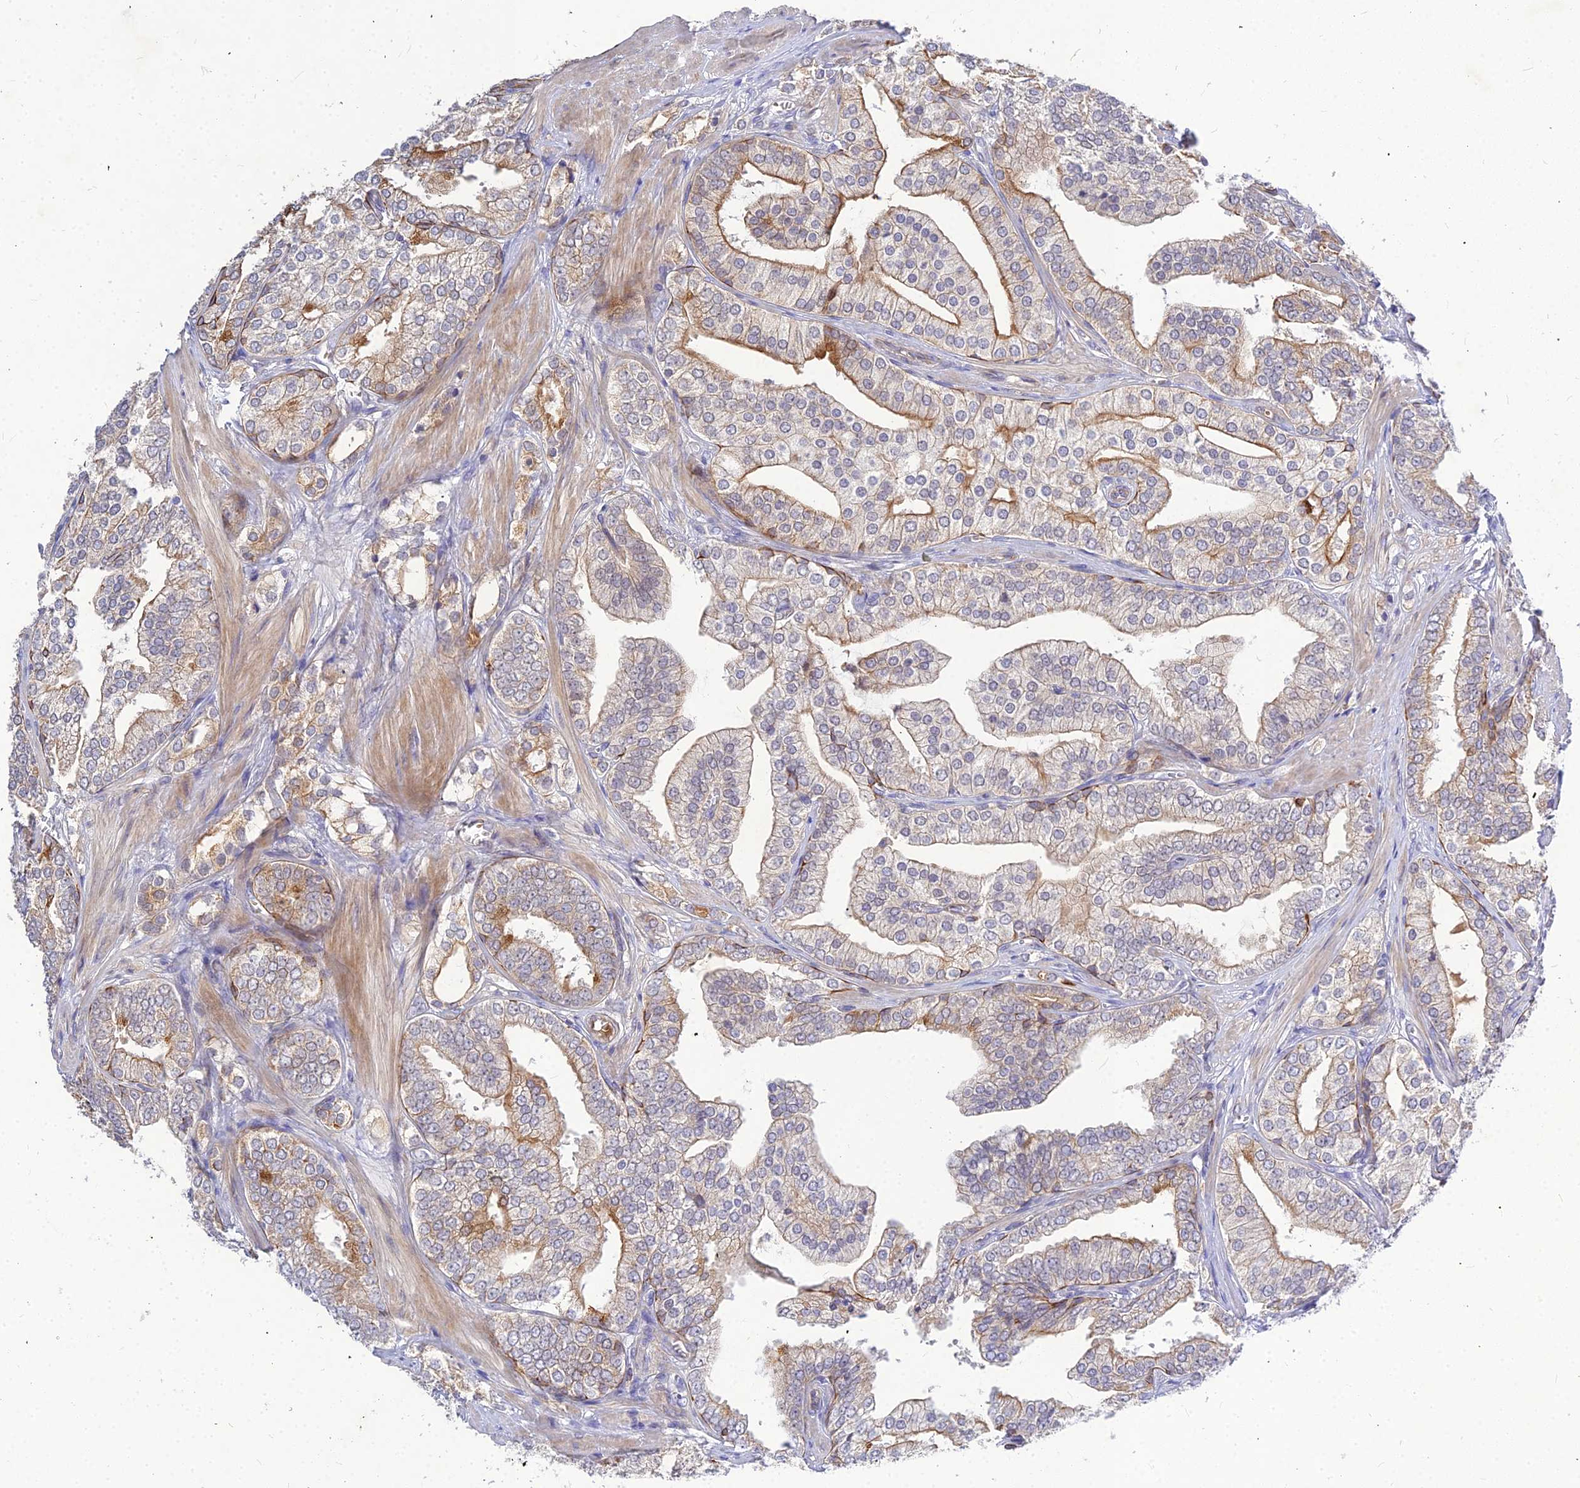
{"staining": {"intensity": "moderate", "quantity": "25%-75%", "location": "cytoplasmic/membranous"}, "tissue": "prostate cancer", "cell_type": "Tumor cells", "image_type": "cancer", "snomed": [{"axis": "morphology", "description": "Adenocarcinoma, High grade"}, {"axis": "topography", "description": "Prostate"}], "caption": "Brown immunohistochemical staining in prostate high-grade adenocarcinoma displays moderate cytoplasmic/membranous staining in about 25%-75% of tumor cells.", "gene": "DMRTA1", "patient": {"sex": "male", "age": 50}}